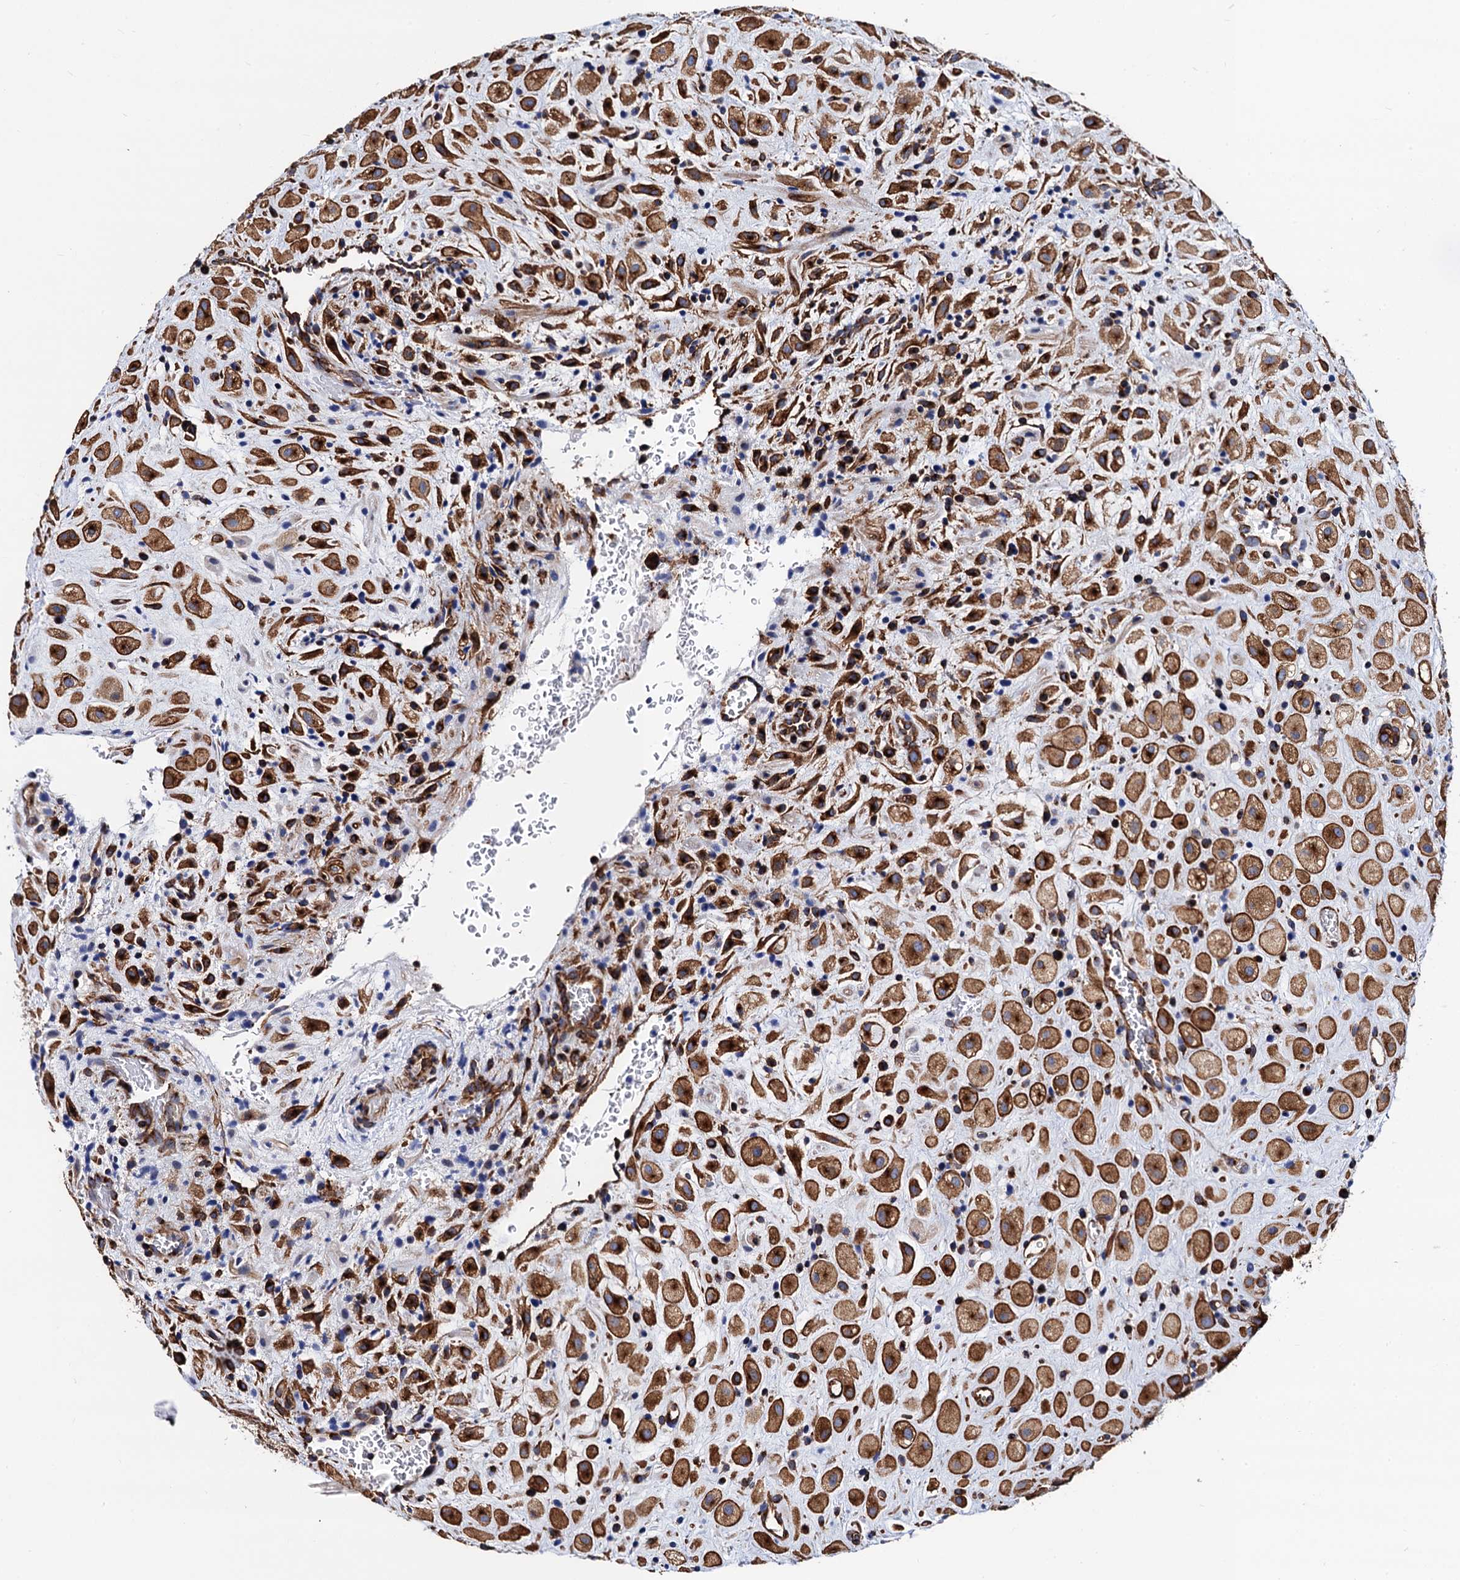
{"staining": {"intensity": "strong", "quantity": ">75%", "location": "cytoplasmic/membranous"}, "tissue": "placenta", "cell_type": "Decidual cells", "image_type": "normal", "snomed": [{"axis": "morphology", "description": "Normal tissue, NOS"}, {"axis": "topography", "description": "Placenta"}], "caption": "Unremarkable placenta was stained to show a protein in brown. There is high levels of strong cytoplasmic/membranous staining in approximately >75% of decidual cells.", "gene": "ZDHHC18", "patient": {"sex": "female", "age": 35}}